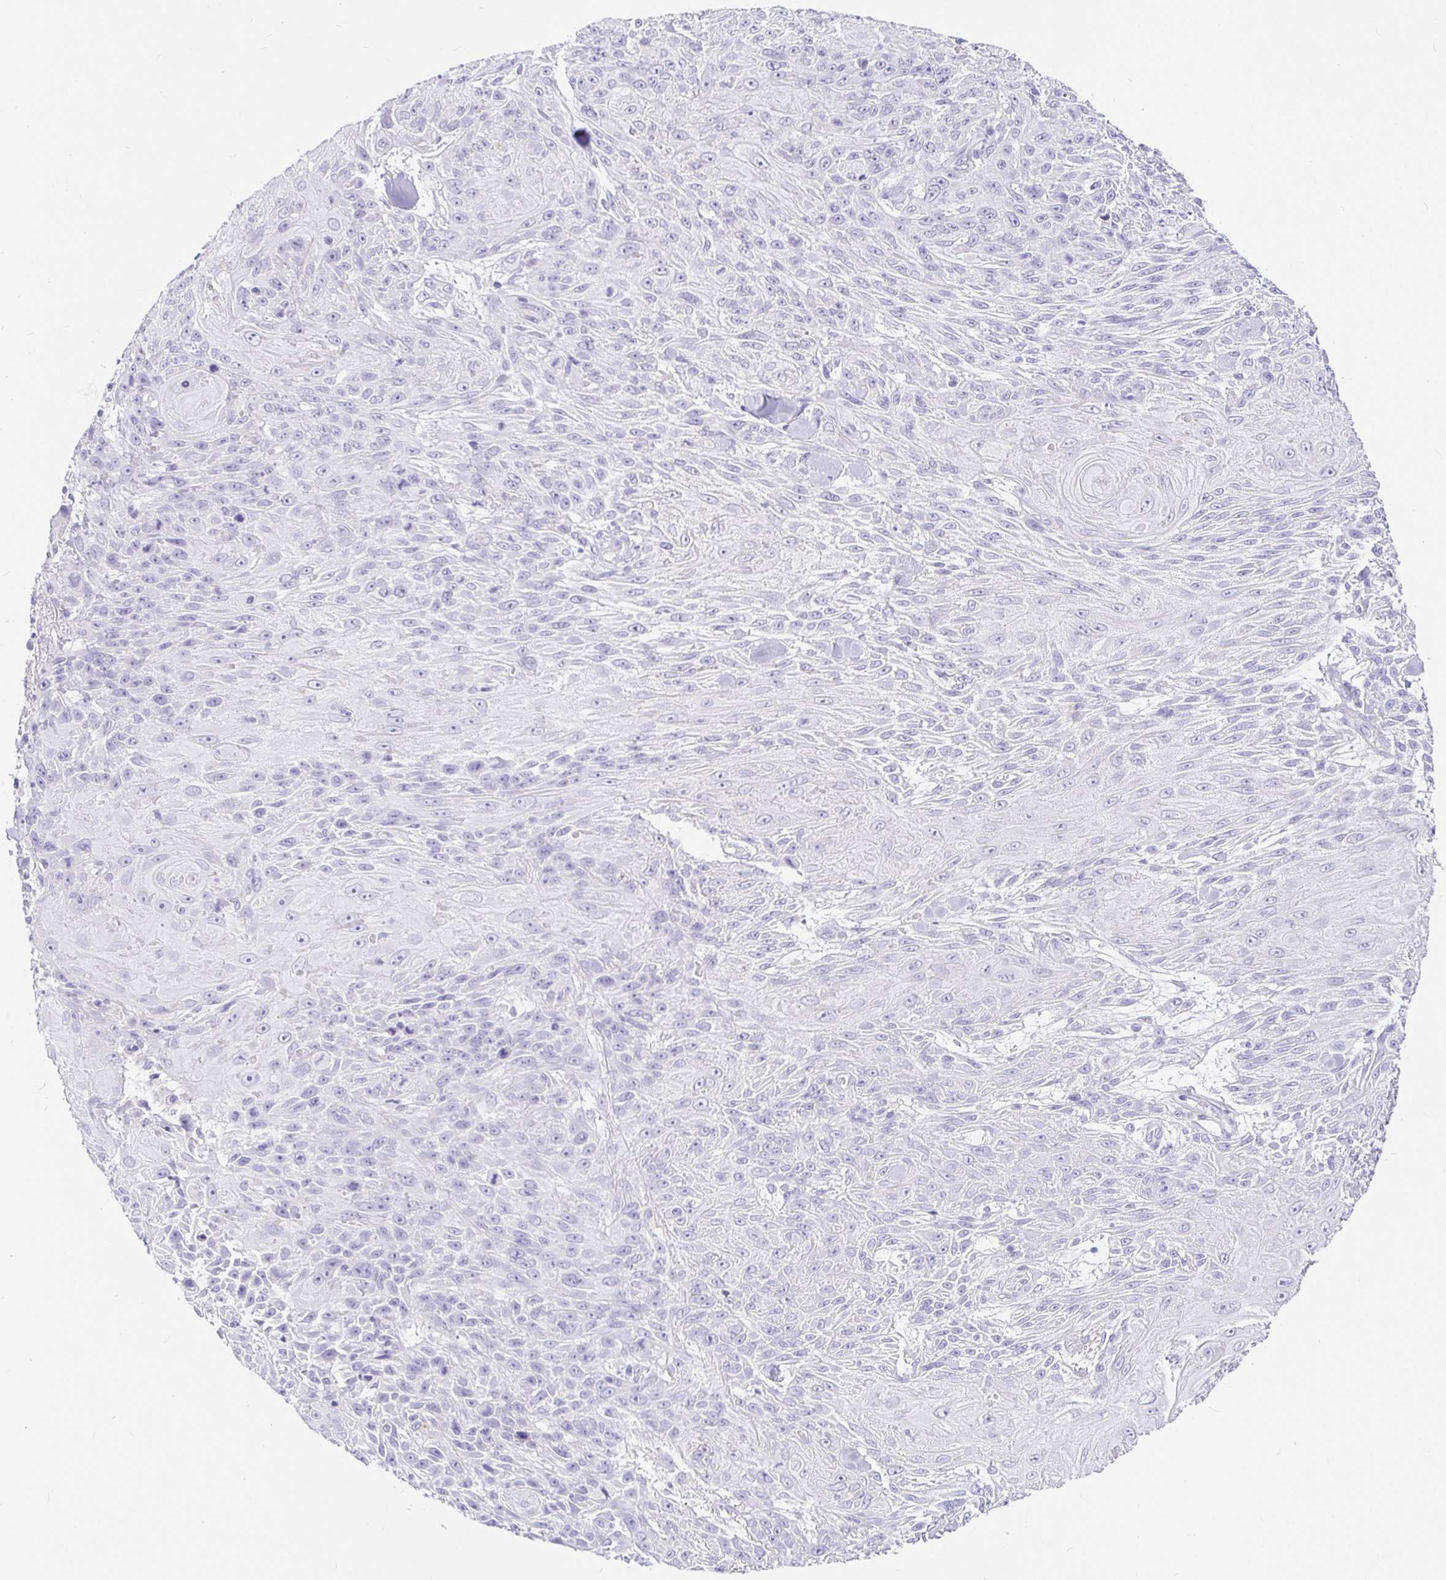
{"staining": {"intensity": "negative", "quantity": "none", "location": "none"}, "tissue": "skin cancer", "cell_type": "Tumor cells", "image_type": "cancer", "snomed": [{"axis": "morphology", "description": "Squamous cell carcinoma, NOS"}, {"axis": "topography", "description": "Skin"}], "caption": "DAB (3,3'-diaminobenzidine) immunohistochemical staining of human skin squamous cell carcinoma reveals no significant expression in tumor cells.", "gene": "TPTE", "patient": {"sex": "male", "age": 88}}